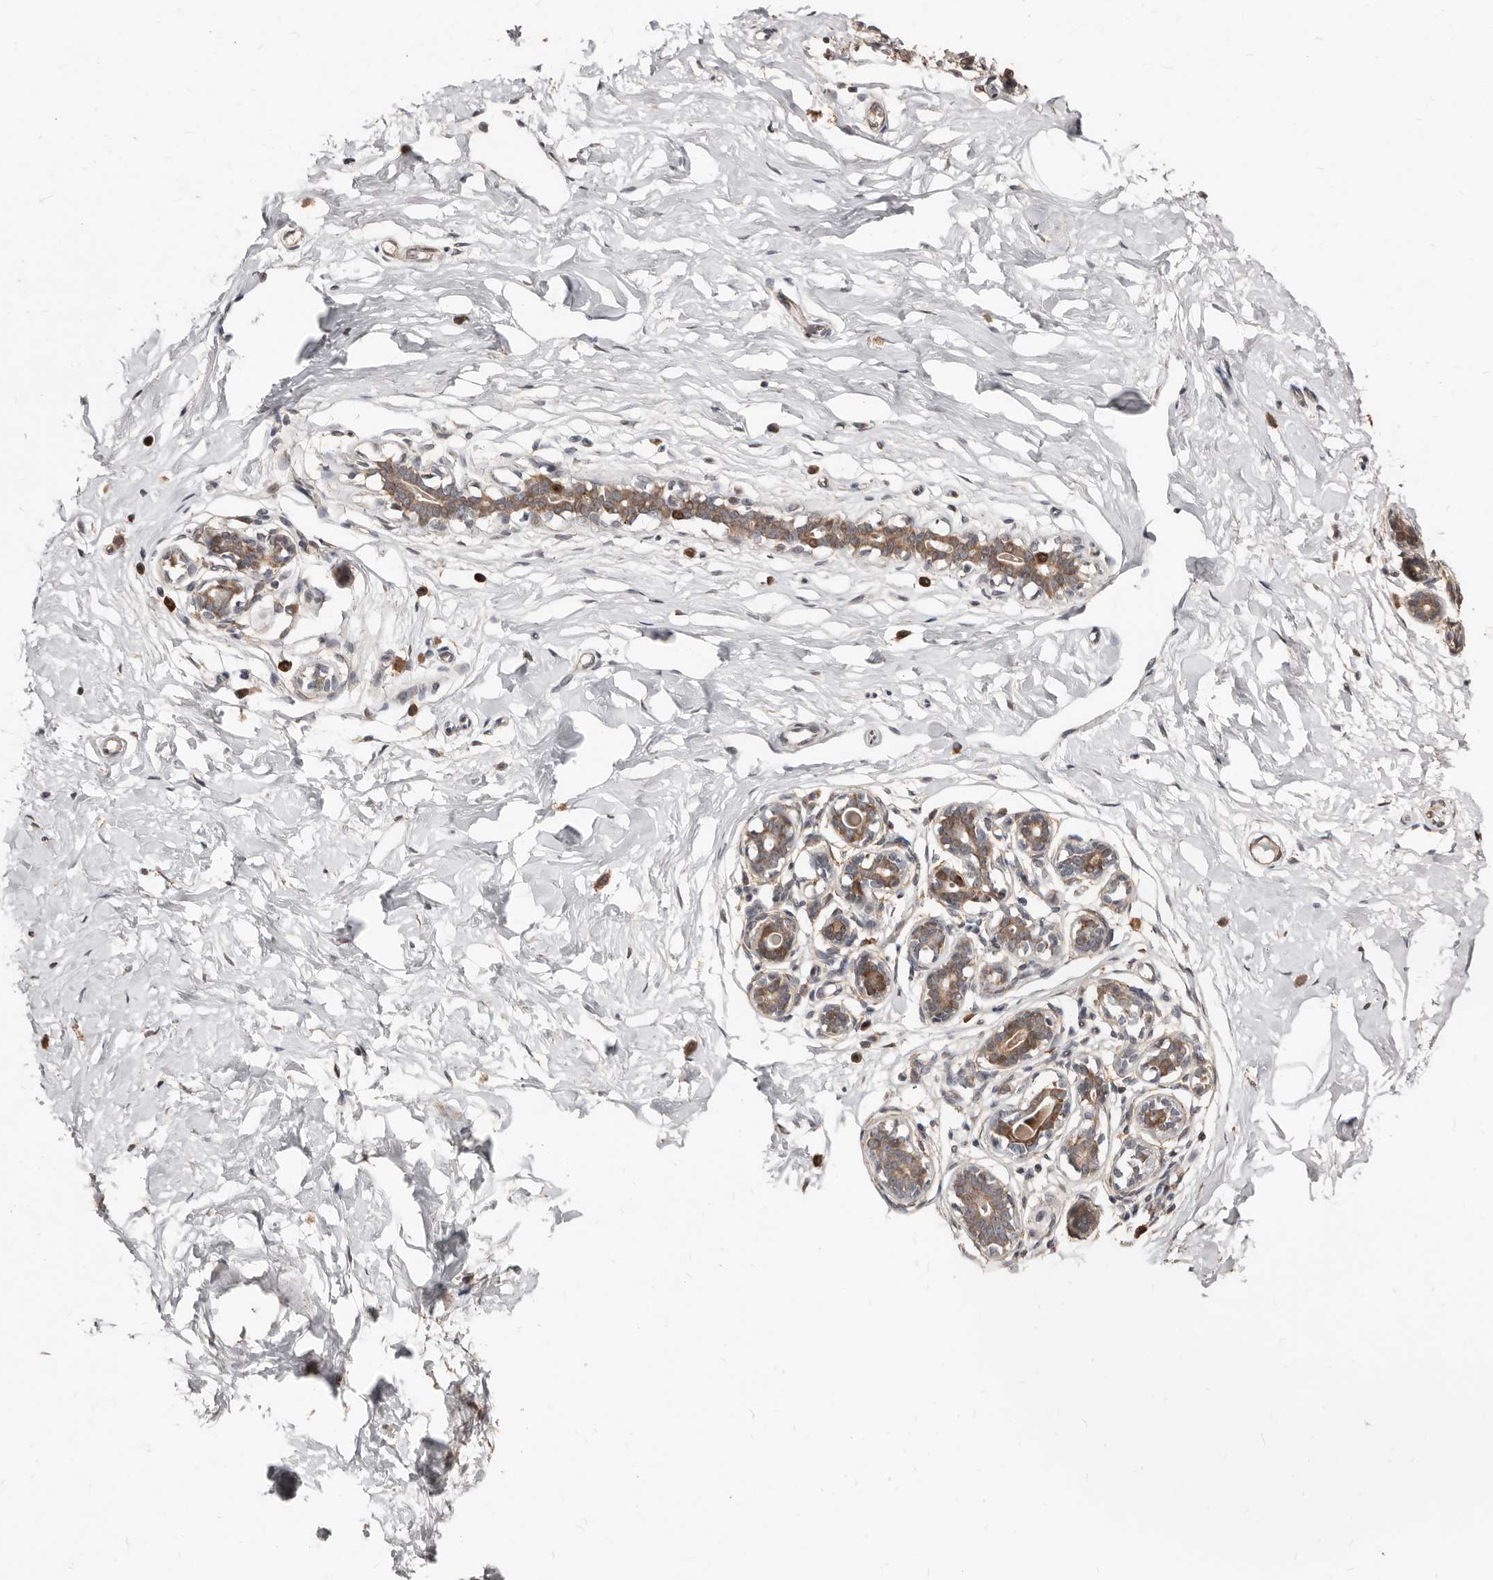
{"staining": {"intensity": "negative", "quantity": "none", "location": "none"}, "tissue": "breast", "cell_type": "Adipocytes", "image_type": "normal", "snomed": [{"axis": "morphology", "description": "Normal tissue, NOS"}, {"axis": "morphology", "description": "Adenoma, NOS"}, {"axis": "topography", "description": "Breast"}], "caption": "There is no significant expression in adipocytes of breast. The staining was performed using DAB to visualize the protein expression in brown, while the nuclei were stained in blue with hematoxylin (Magnification: 20x).", "gene": "SMYD4", "patient": {"sex": "female", "age": 23}}